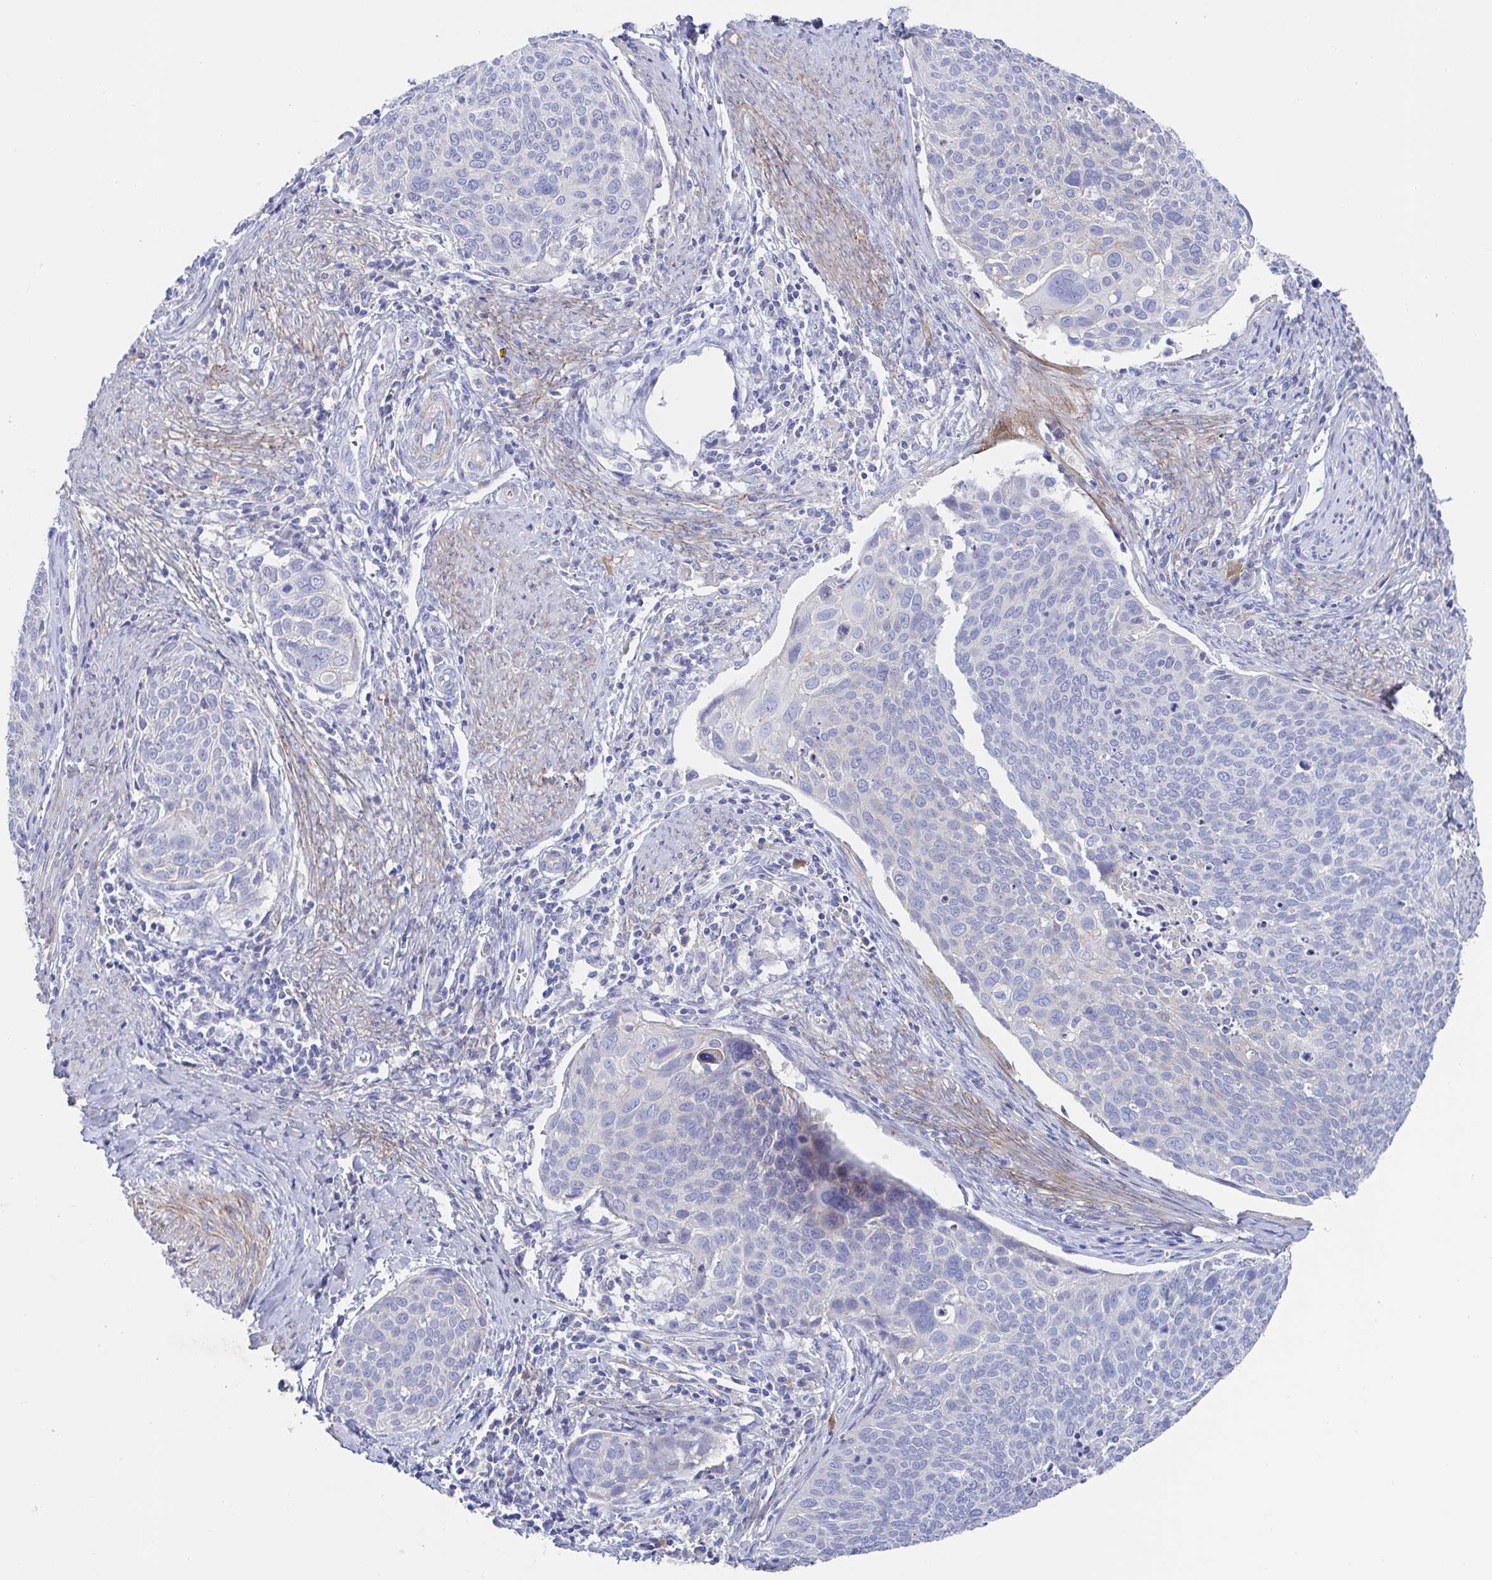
{"staining": {"intensity": "negative", "quantity": "none", "location": "none"}, "tissue": "cervical cancer", "cell_type": "Tumor cells", "image_type": "cancer", "snomed": [{"axis": "morphology", "description": "Squamous cell carcinoma, NOS"}, {"axis": "topography", "description": "Cervix"}], "caption": "Histopathology image shows no protein expression in tumor cells of squamous cell carcinoma (cervical) tissue.", "gene": "CDH2", "patient": {"sex": "female", "age": 39}}